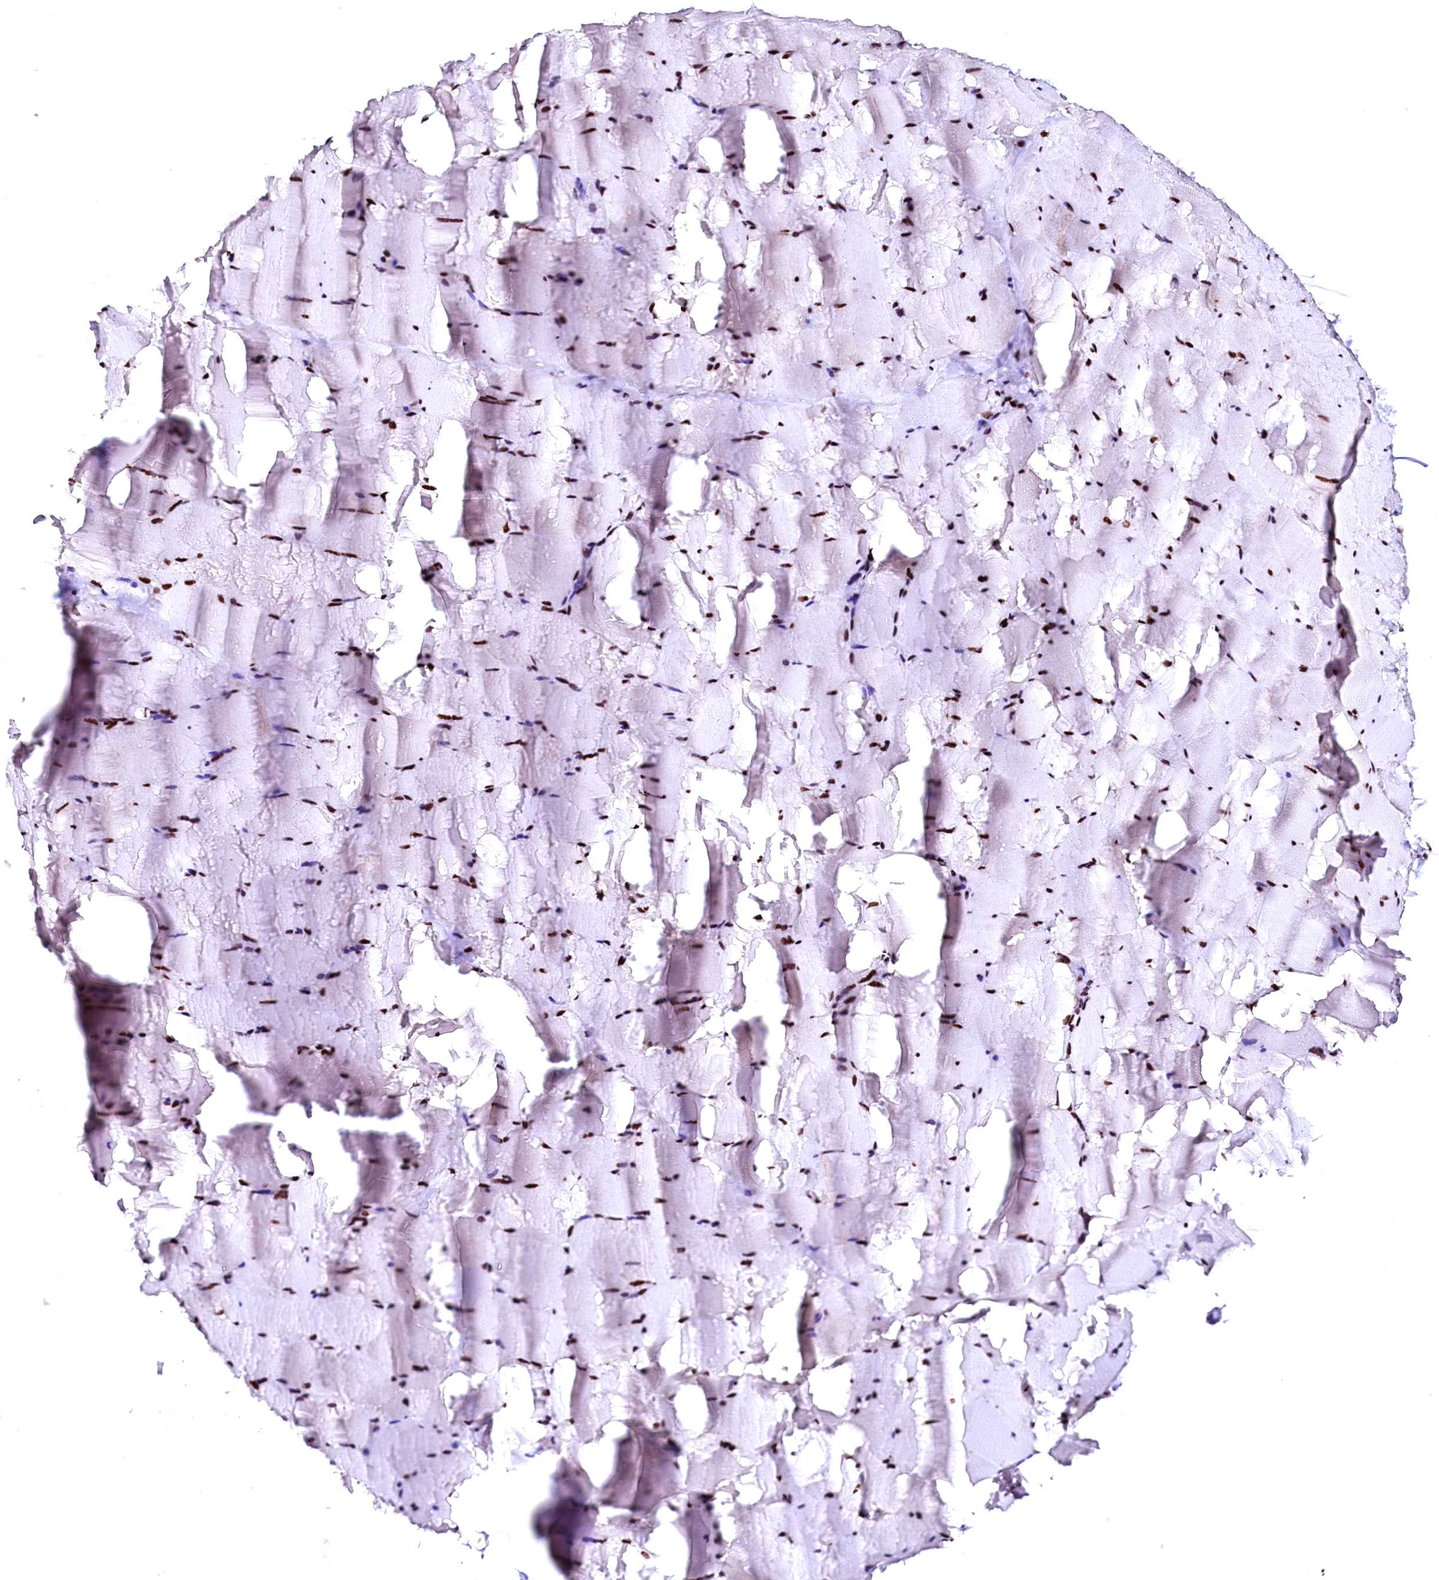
{"staining": {"intensity": "strong", "quantity": ">75%", "location": "nuclear"}, "tissue": "skeletal muscle", "cell_type": "Myocytes", "image_type": "normal", "snomed": [{"axis": "morphology", "description": "Normal tissue, NOS"}, {"axis": "topography", "description": "Skeletal muscle"}], "caption": "An image of human skeletal muscle stained for a protein exhibits strong nuclear brown staining in myocytes. The protein of interest is stained brown, and the nuclei are stained in blue (DAB IHC with brightfield microscopy, high magnification).", "gene": "CPSF6", "patient": {"sex": "male", "age": 62}}